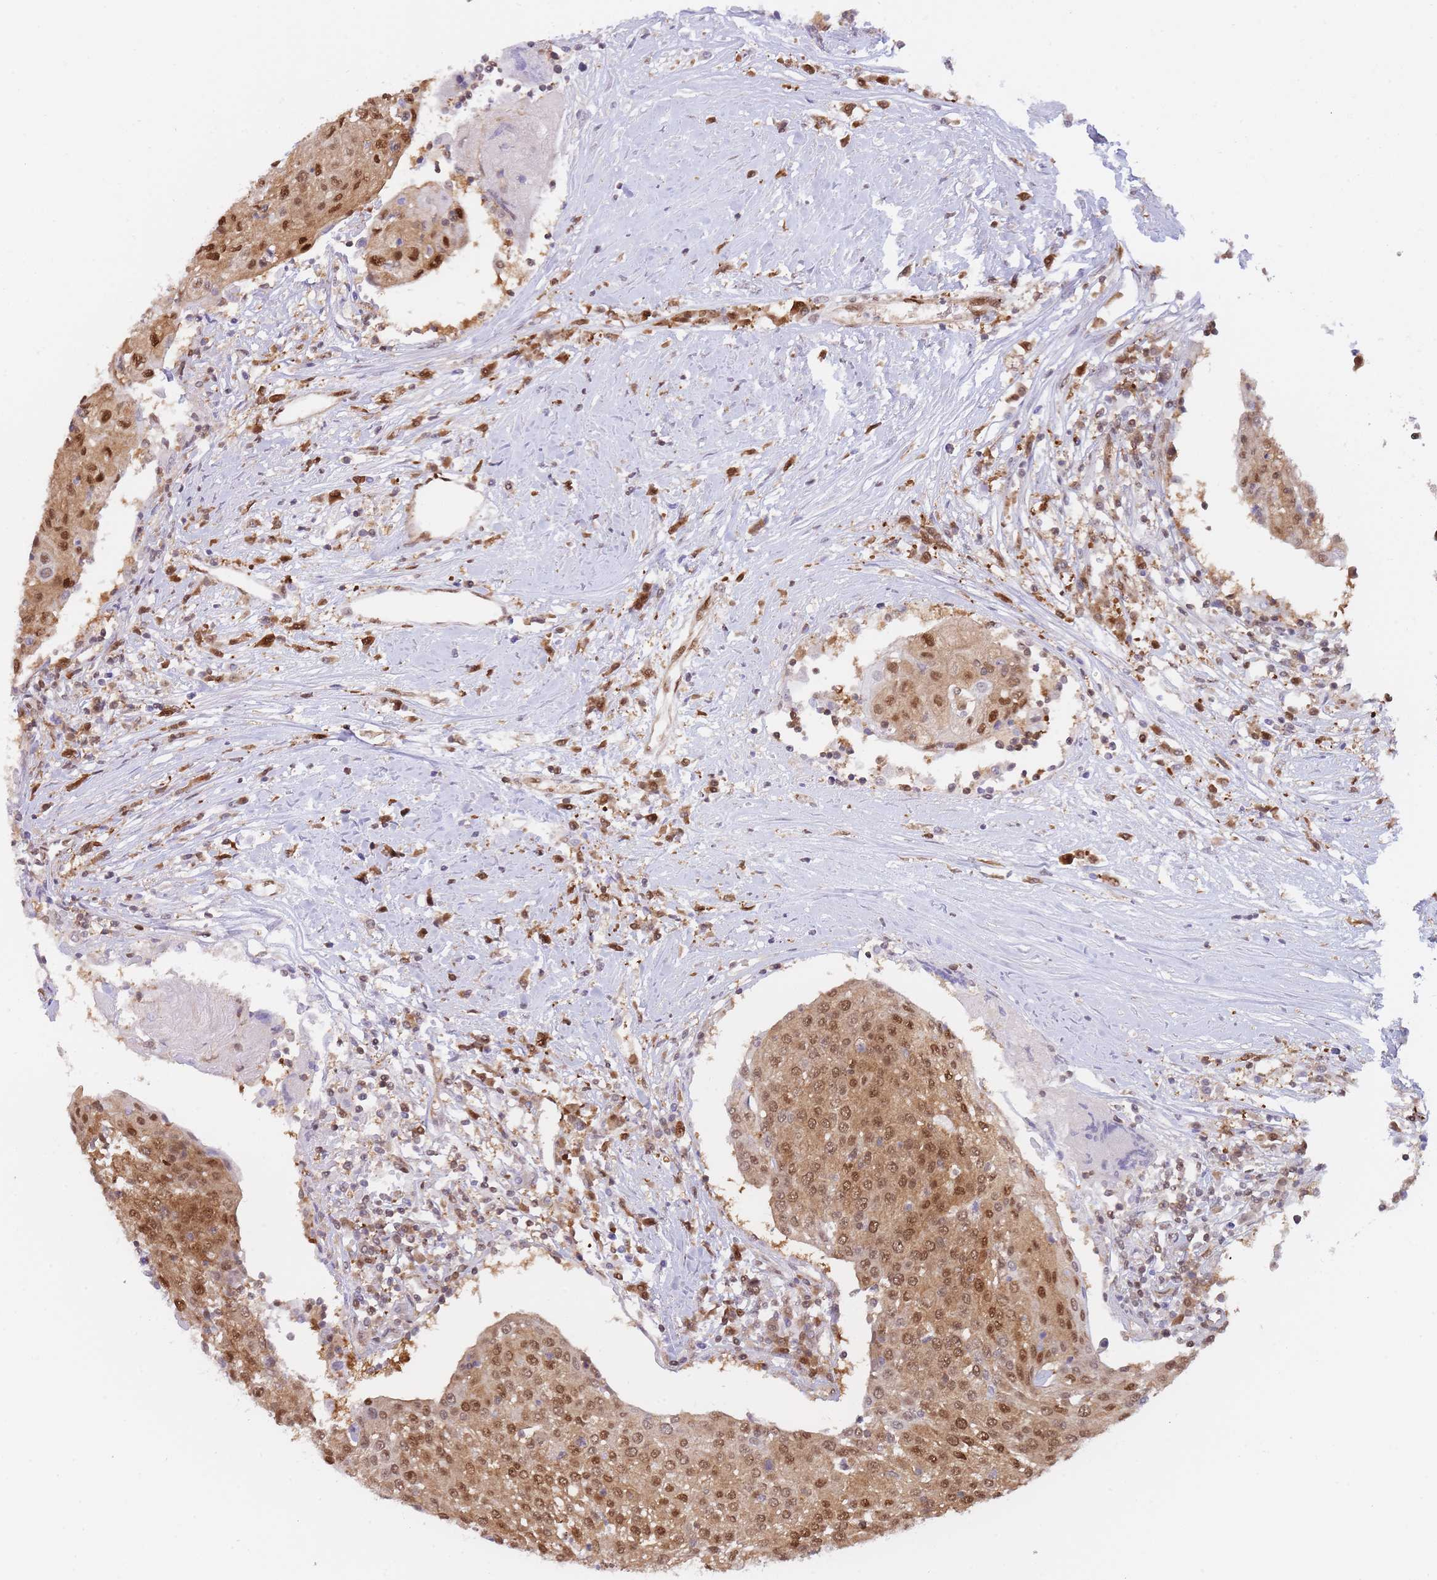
{"staining": {"intensity": "moderate", "quantity": ">75%", "location": "cytoplasmic/membranous,nuclear"}, "tissue": "urothelial cancer", "cell_type": "Tumor cells", "image_type": "cancer", "snomed": [{"axis": "morphology", "description": "Urothelial carcinoma, High grade"}, {"axis": "topography", "description": "Urinary bladder"}], "caption": "A high-resolution histopathology image shows immunohistochemistry staining of urothelial cancer, which reveals moderate cytoplasmic/membranous and nuclear expression in about >75% of tumor cells.", "gene": "NSFL1C", "patient": {"sex": "female", "age": 85}}